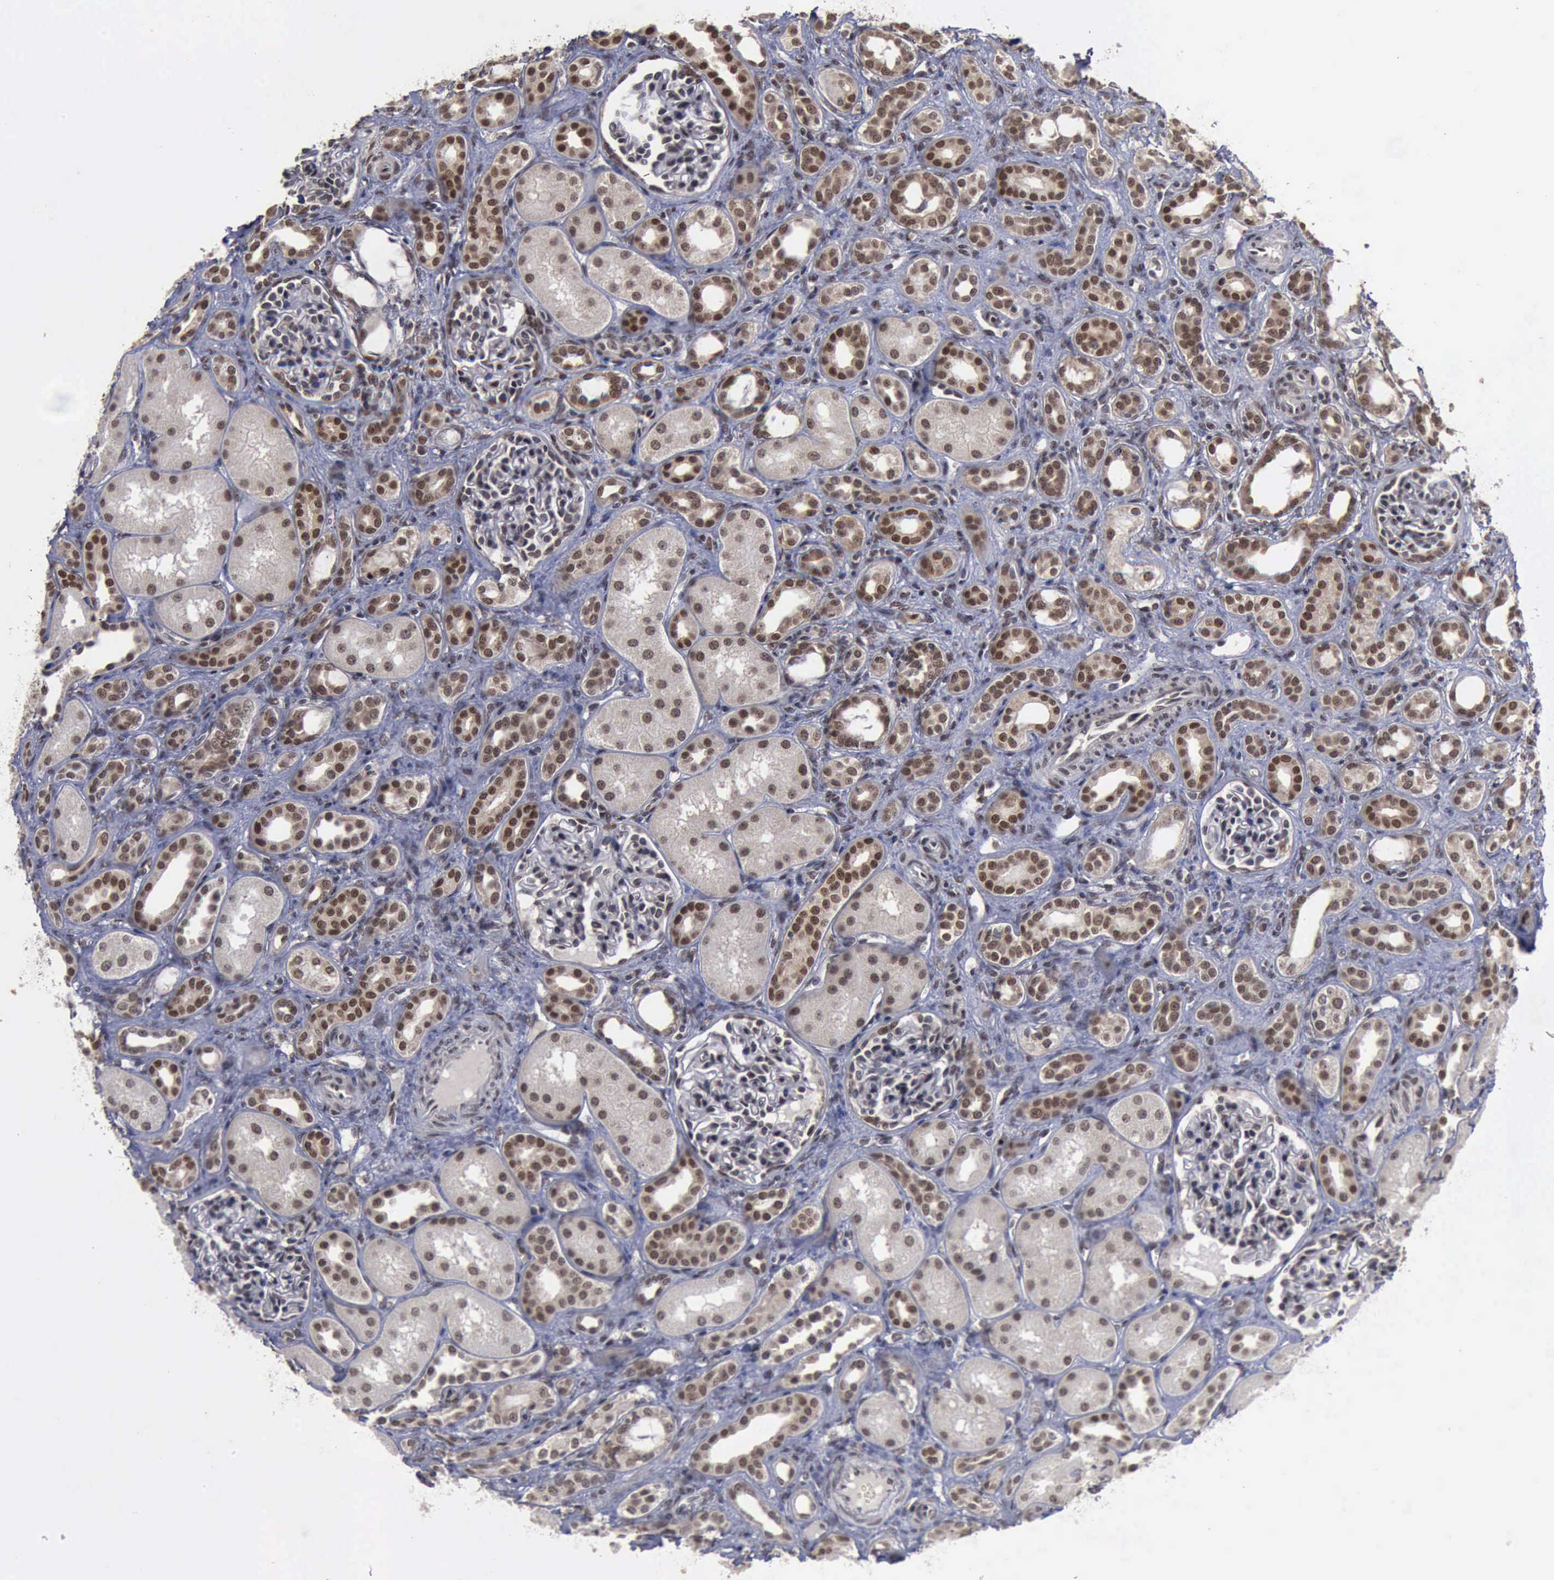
{"staining": {"intensity": "weak", "quantity": "25%-75%", "location": "nuclear"}, "tissue": "kidney", "cell_type": "Cells in glomeruli", "image_type": "normal", "snomed": [{"axis": "morphology", "description": "Normal tissue, NOS"}, {"axis": "topography", "description": "Kidney"}], "caption": "Immunohistochemistry histopathology image of unremarkable kidney: kidney stained using IHC displays low levels of weak protein expression localized specifically in the nuclear of cells in glomeruli, appearing as a nuclear brown color.", "gene": "RTCB", "patient": {"sex": "male", "age": 7}}